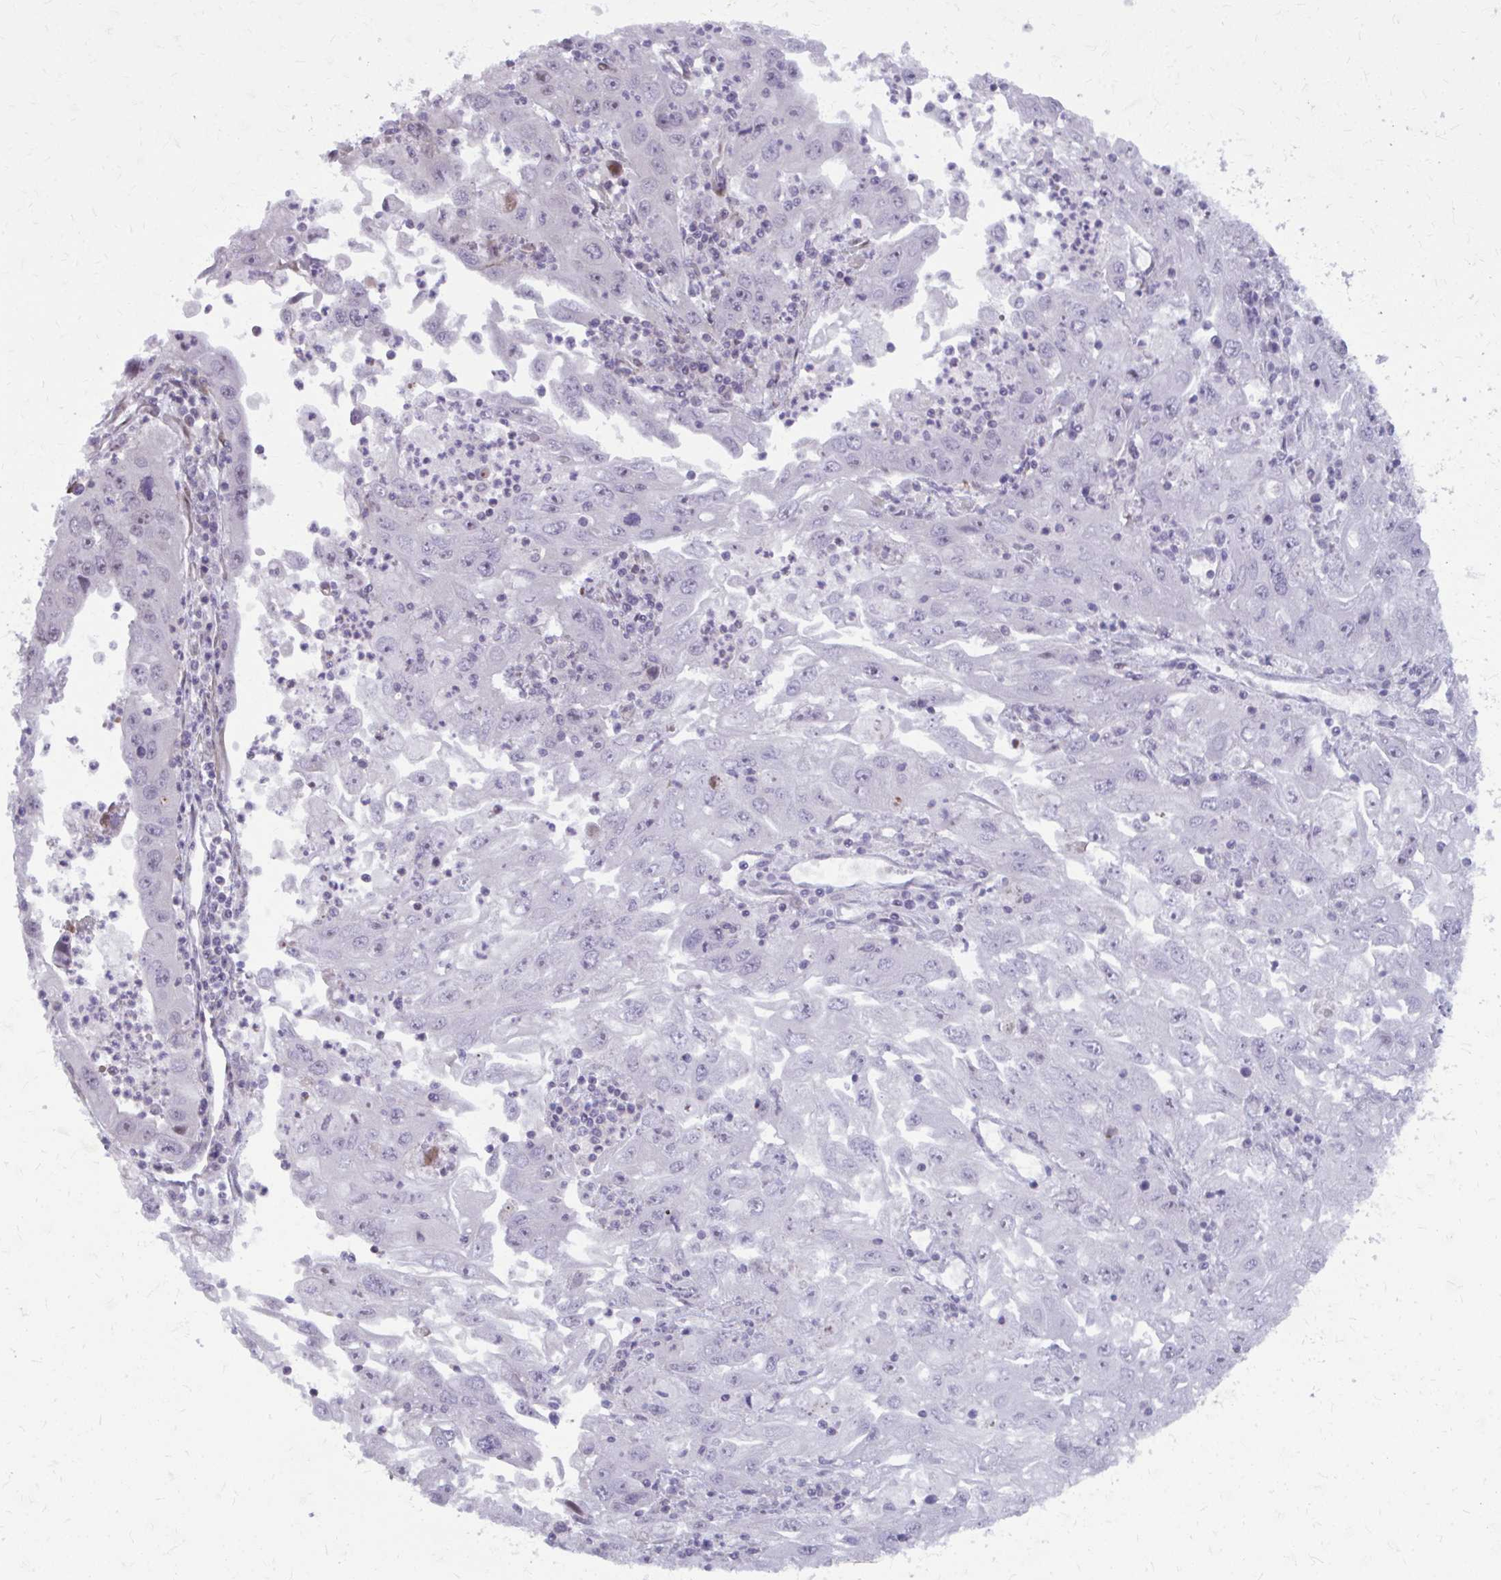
{"staining": {"intensity": "moderate", "quantity": "<25%", "location": "nuclear"}, "tissue": "endometrial cancer", "cell_type": "Tumor cells", "image_type": "cancer", "snomed": [{"axis": "morphology", "description": "Adenocarcinoma, NOS"}, {"axis": "topography", "description": "Uterus"}], "caption": "High-magnification brightfield microscopy of endometrial cancer (adenocarcinoma) stained with DAB (brown) and counterstained with hematoxylin (blue). tumor cells exhibit moderate nuclear positivity is present in approximately<25% of cells.", "gene": "MAF1", "patient": {"sex": "female", "age": 62}}